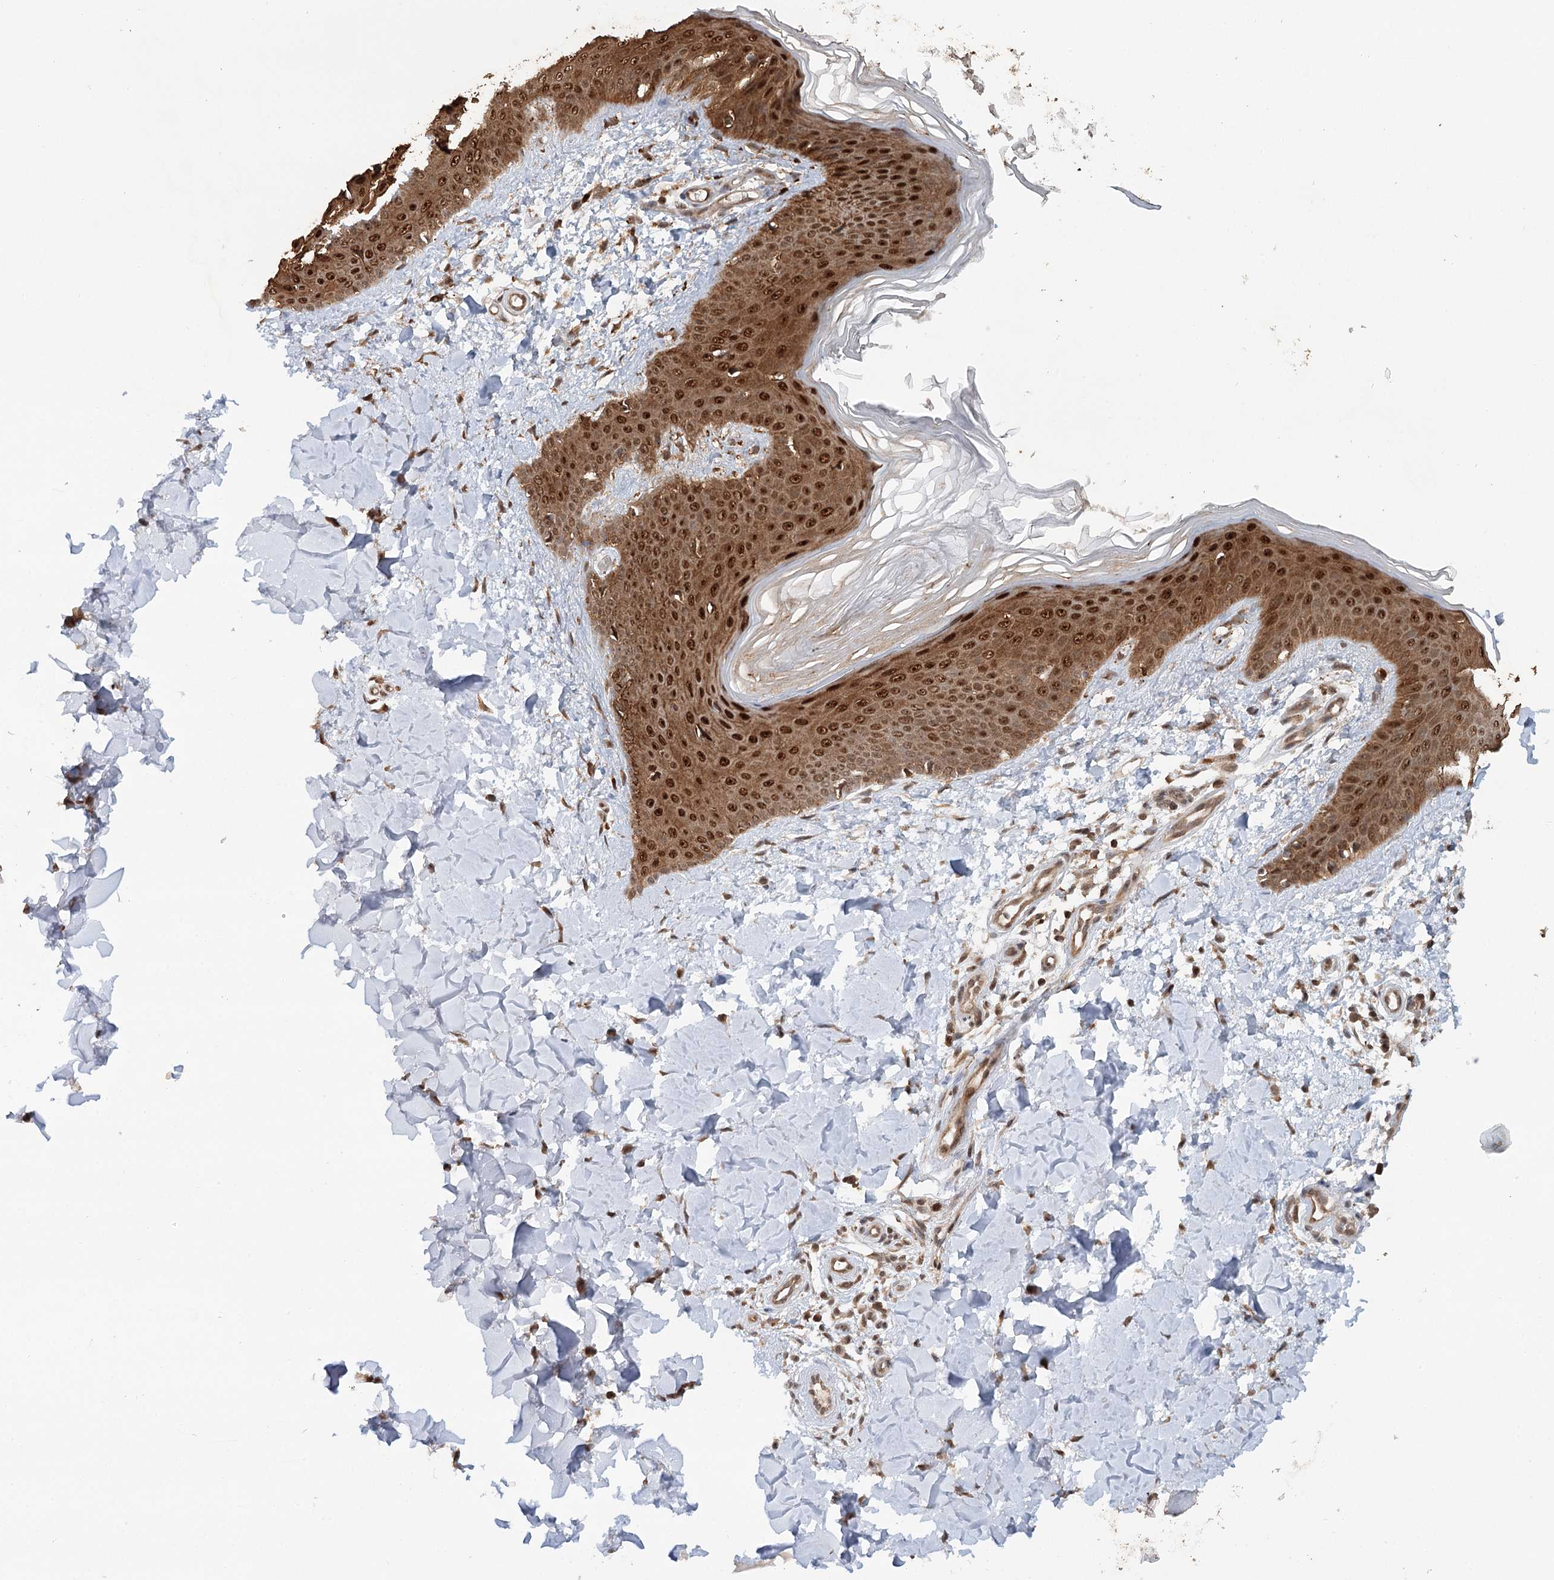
{"staining": {"intensity": "strong", "quantity": ">75%", "location": "cytoplasmic/membranous,nuclear"}, "tissue": "skin", "cell_type": "Fibroblasts", "image_type": "normal", "snomed": [{"axis": "morphology", "description": "Normal tissue, NOS"}, {"axis": "topography", "description": "Skin"}], "caption": "Immunohistochemical staining of unremarkable skin demonstrates high levels of strong cytoplasmic/membranous,nuclear positivity in about >75% of fibroblasts.", "gene": "N6AMT1", "patient": {"sex": "male", "age": 36}}